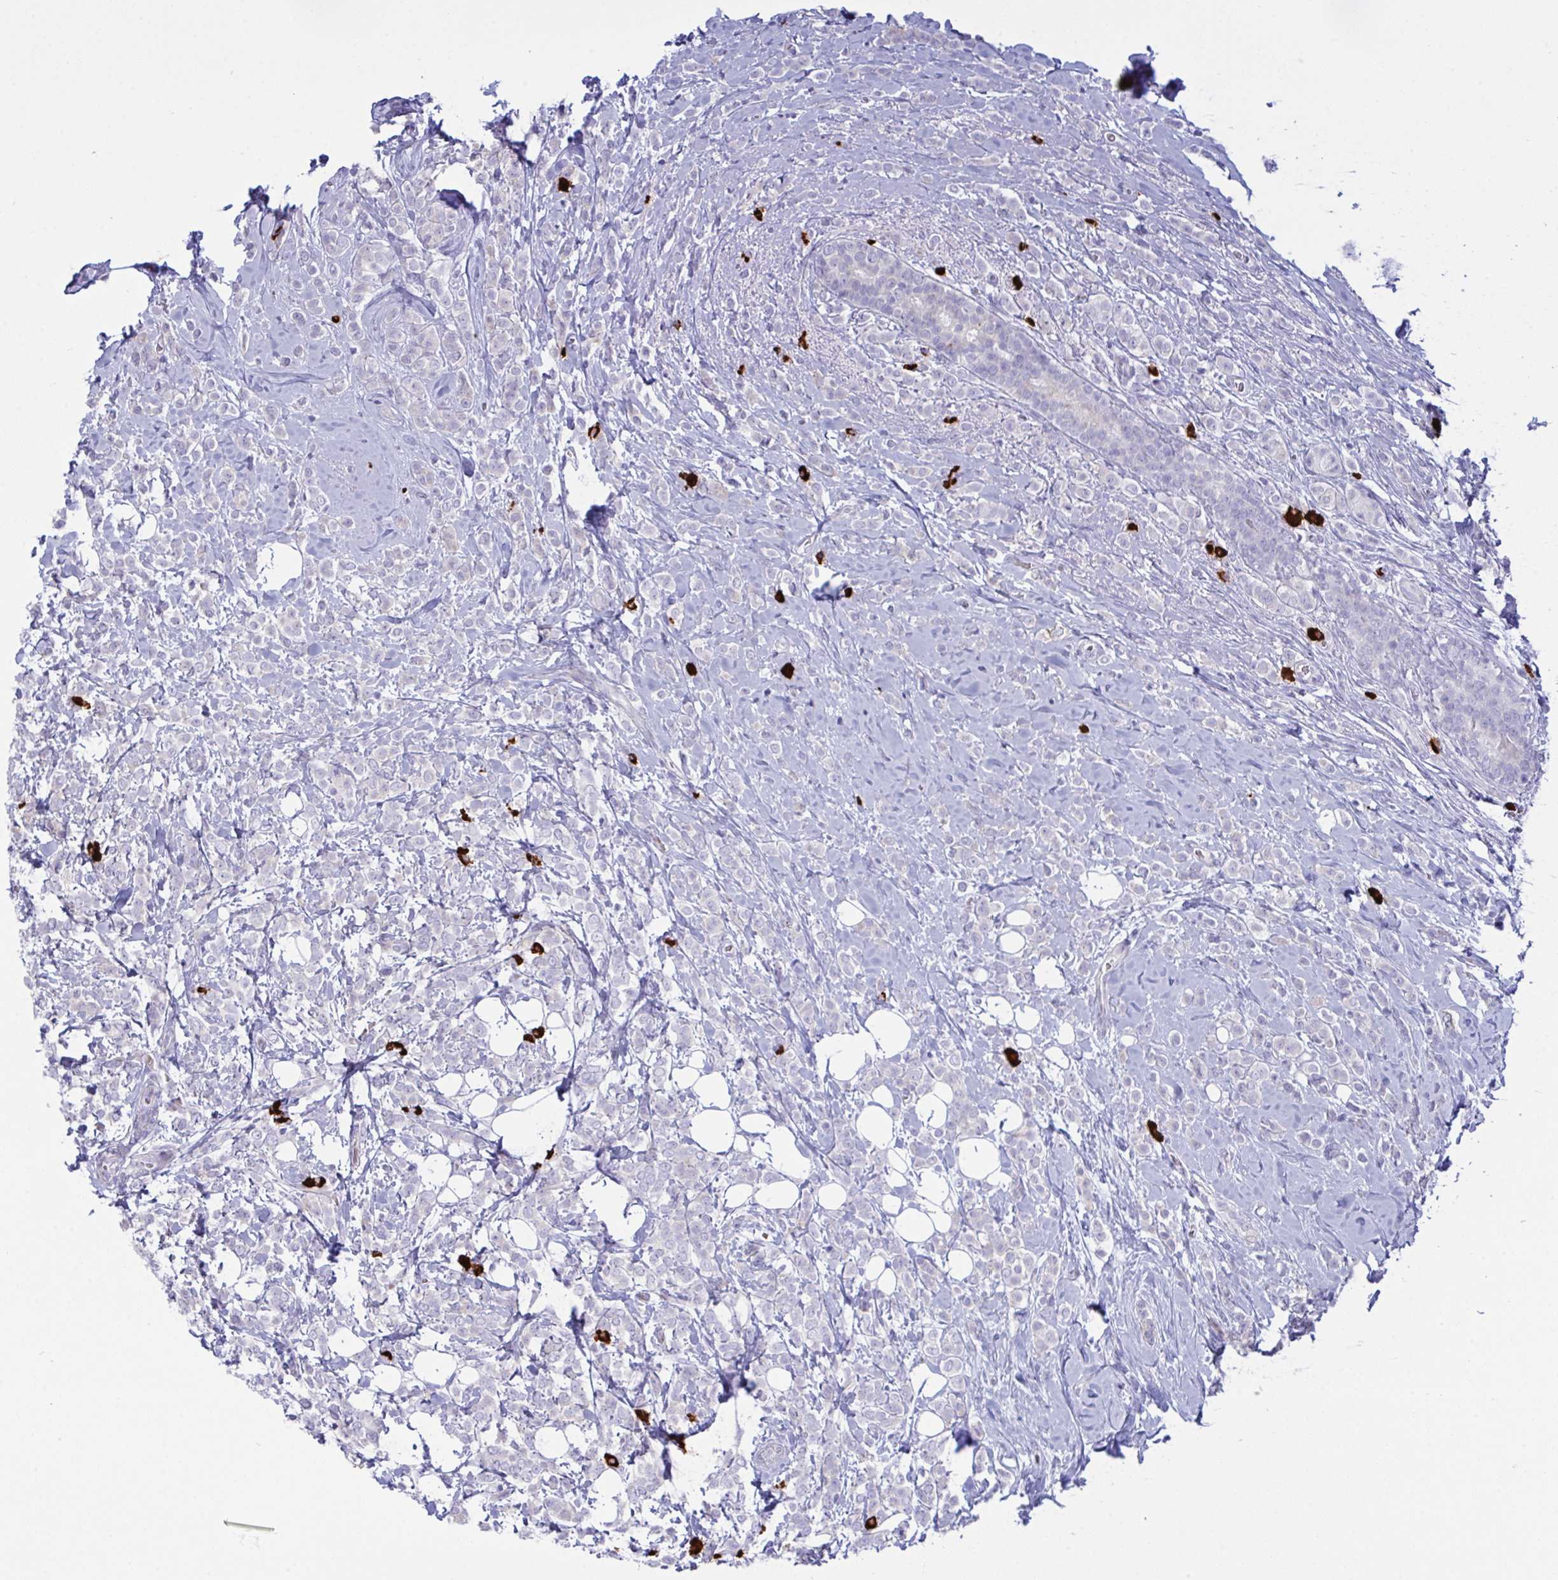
{"staining": {"intensity": "negative", "quantity": "none", "location": "none"}, "tissue": "breast cancer", "cell_type": "Tumor cells", "image_type": "cancer", "snomed": [{"axis": "morphology", "description": "Lobular carcinoma"}, {"axis": "topography", "description": "Breast"}], "caption": "This is an immunohistochemistry (IHC) photomicrograph of human breast cancer (lobular carcinoma). There is no staining in tumor cells.", "gene": "ZNF684", "patient": {"sex": "female", "age": 49}}